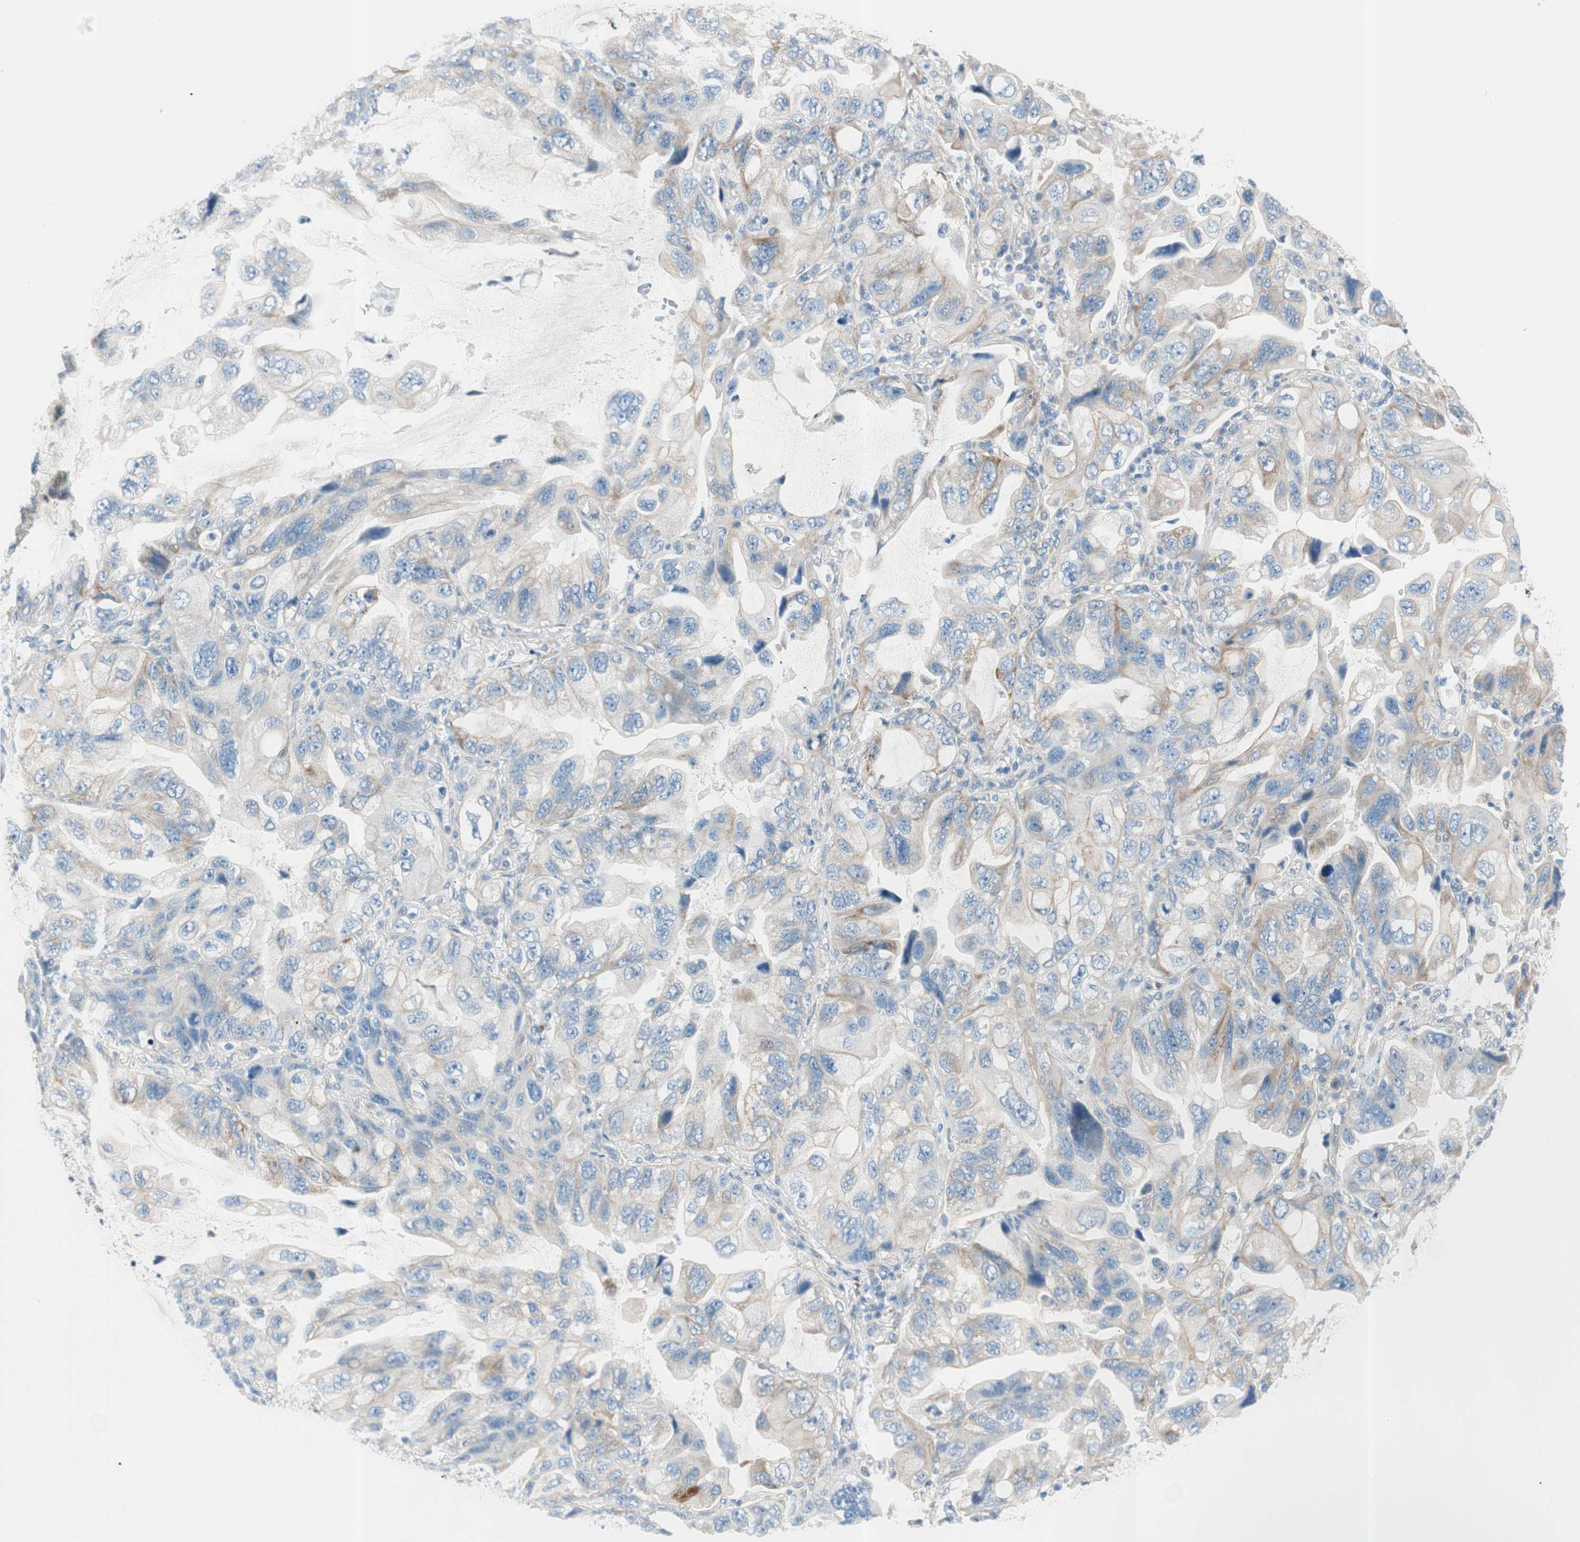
{"staining": {"intensity": "weak", "quantity": "25%-75%", "location": "cytoplasmic/membranous"}, "tissue": "lung cancer", "cell_type": "Tumor cells", "image_type": "cancer", "snomed": [{"axis": "morphology", "description": "Squamous cell carcinoma, NOS"}, {"axis": "topography", "description": "Lung"}], "caption": "Protein analysis of lung squamous cell carcinoma tissue shows weak cytoplasmic/membranous staining in about 25%-75% of tumor cells. (brown staining indicates protein expression, while blue staining denotes nuclei).", "gene": "CDK3", "patient": {"sex": "female", "age": 73}}